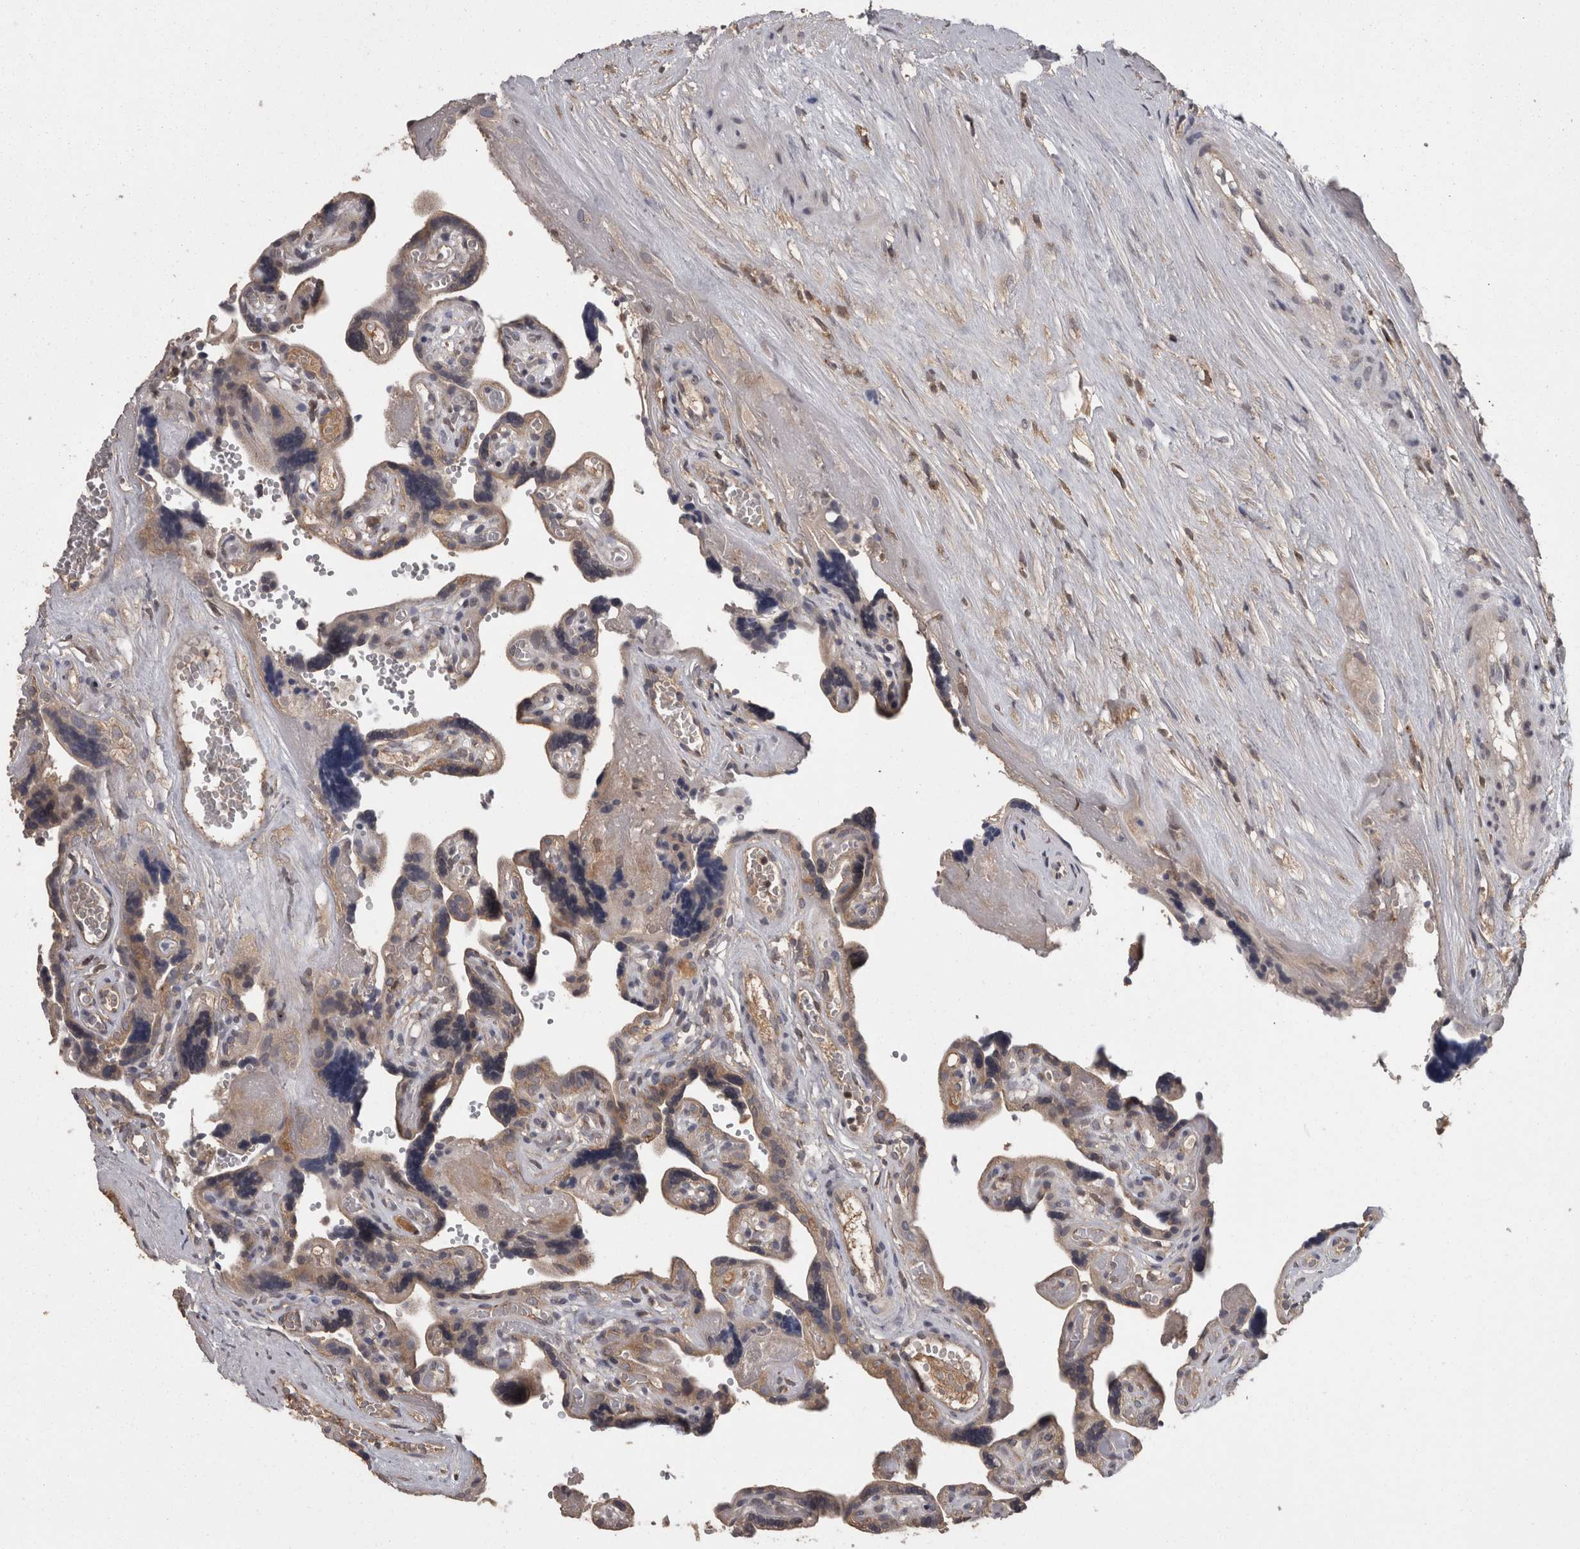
{"staining": {"intensity": "moderate", "quantity": ">75%", "location": "cytoplasmic/membranous"}, "tissue": "placenta", "cell_type": "Trophoblastic cells", "image_type": "normal", "snomed": [{"axis": "morphology", "description": "Normal tissue, NOS"}, {"axis": "topography", "description": "Placenta"}], "caption": "Placenta was stained to show a protein in brown. There is medium levels of moderate cytoplasmic/membranous expression in approximately >75% of trophoblastic cells. The protein of interest is stained brown, and the nuclei are stained in blue (DAB (3,3'-diaminobenzidine) IHC with brightfield microscopy, high magnification).", "gene": "PCM1", "patient": {"sex": "female", "age": 30}}